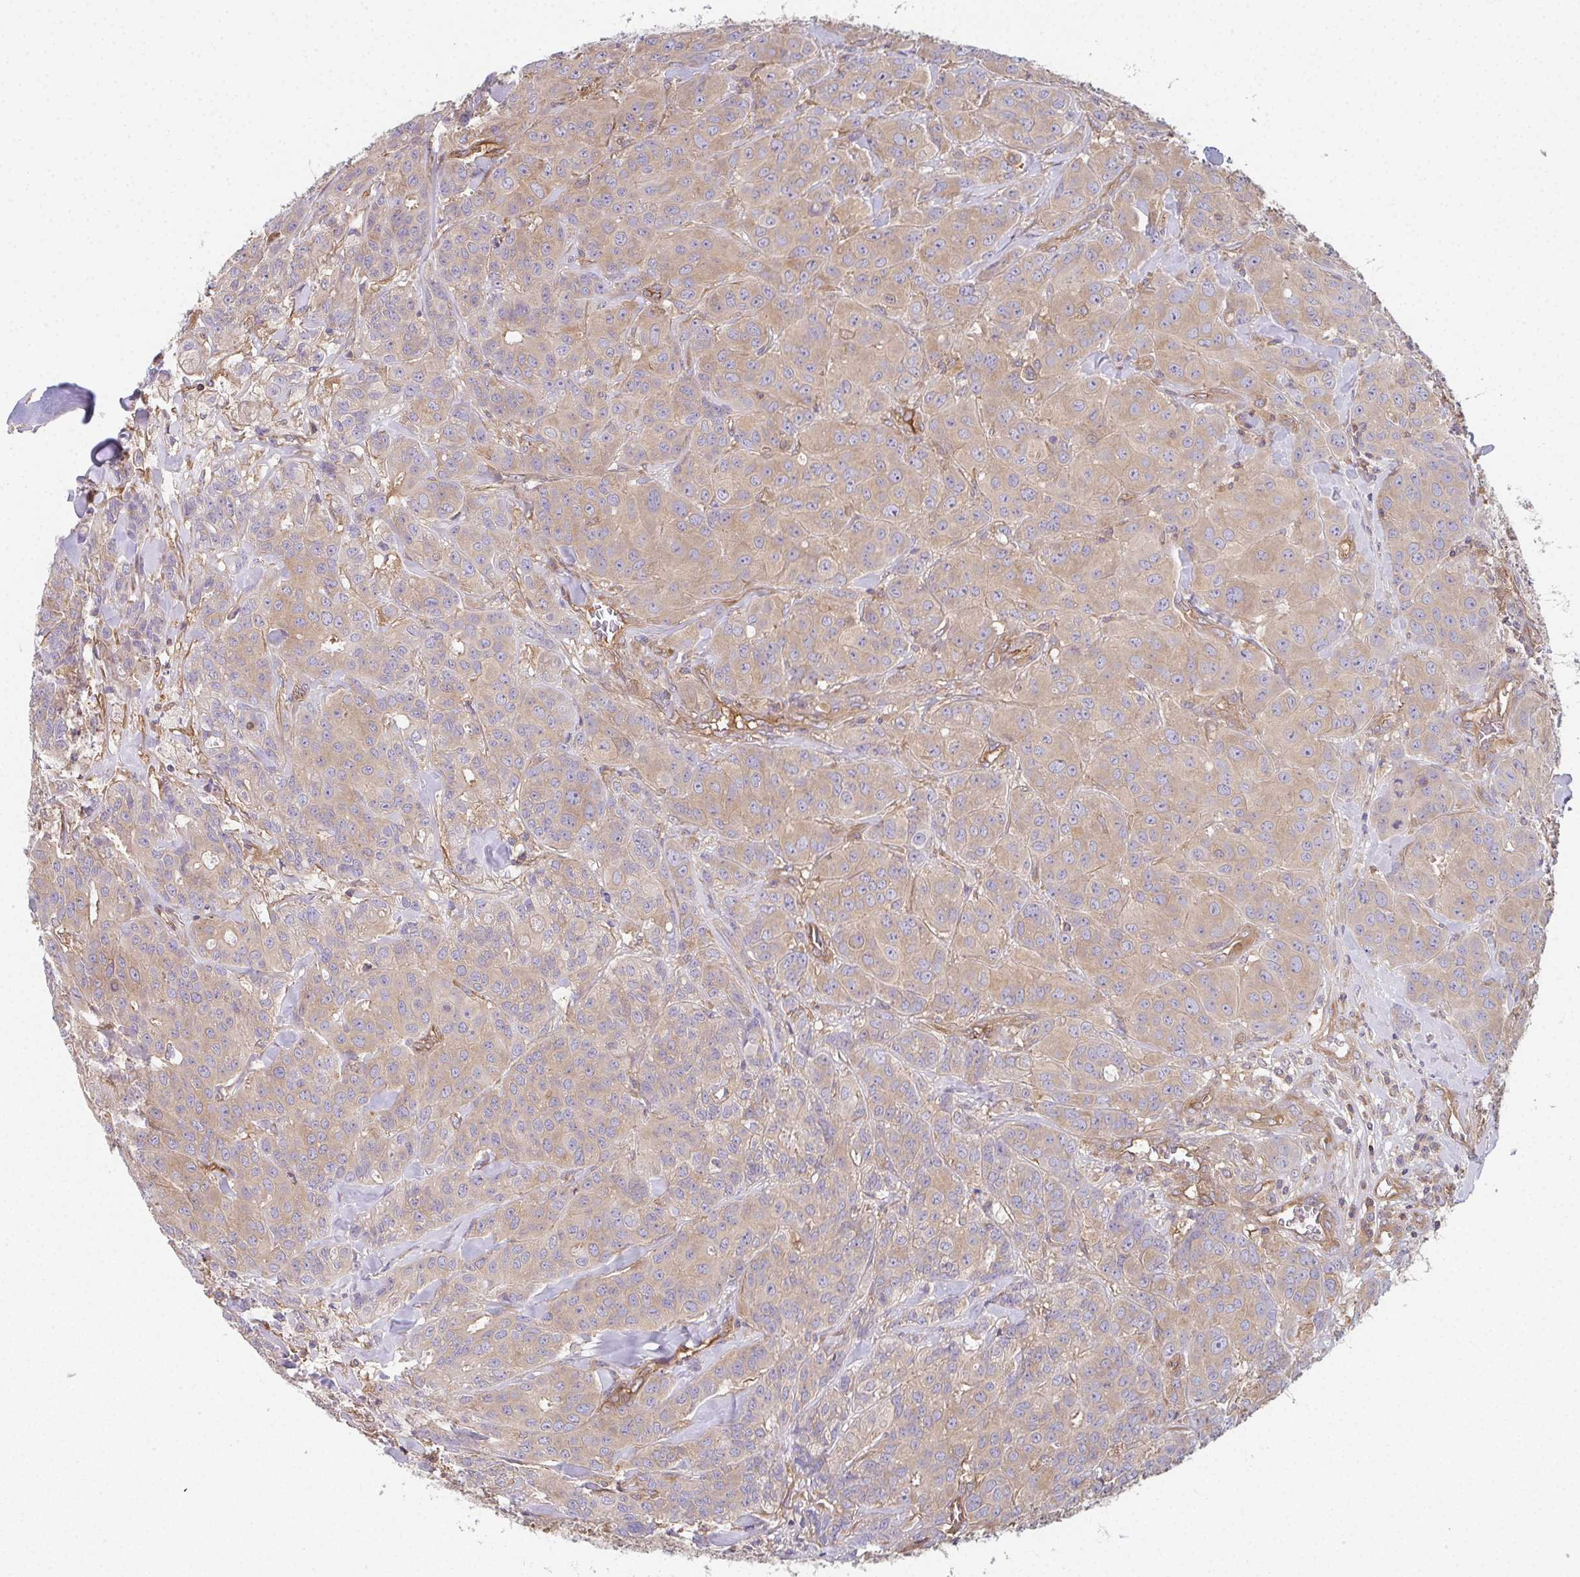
{"staining": {"intensity": "weak", "quantity": ">75%", "location": "cytoplasmic/membranous"}, "tissue": "breast cancer", "cell_type": "Tumor cells", "image_type": "cancer", "snomed": [{"axis": "morphology", "description": "Normal tissue, NOS"}, {"axis": "morphology", "description": "Duct carcinoma"}, {"axis": "topography", "description": "Breast"}], "caption": "Invasive ductal carcinoma (breast) stained for a protein exhibits weak cytoplasmic/membranous positivity in tumor cells. (DAB = brown stain, brightfield microscopy at high magnification).", "gene": "TMEM229A", "patient": {"sex": "female", "age": 43}}